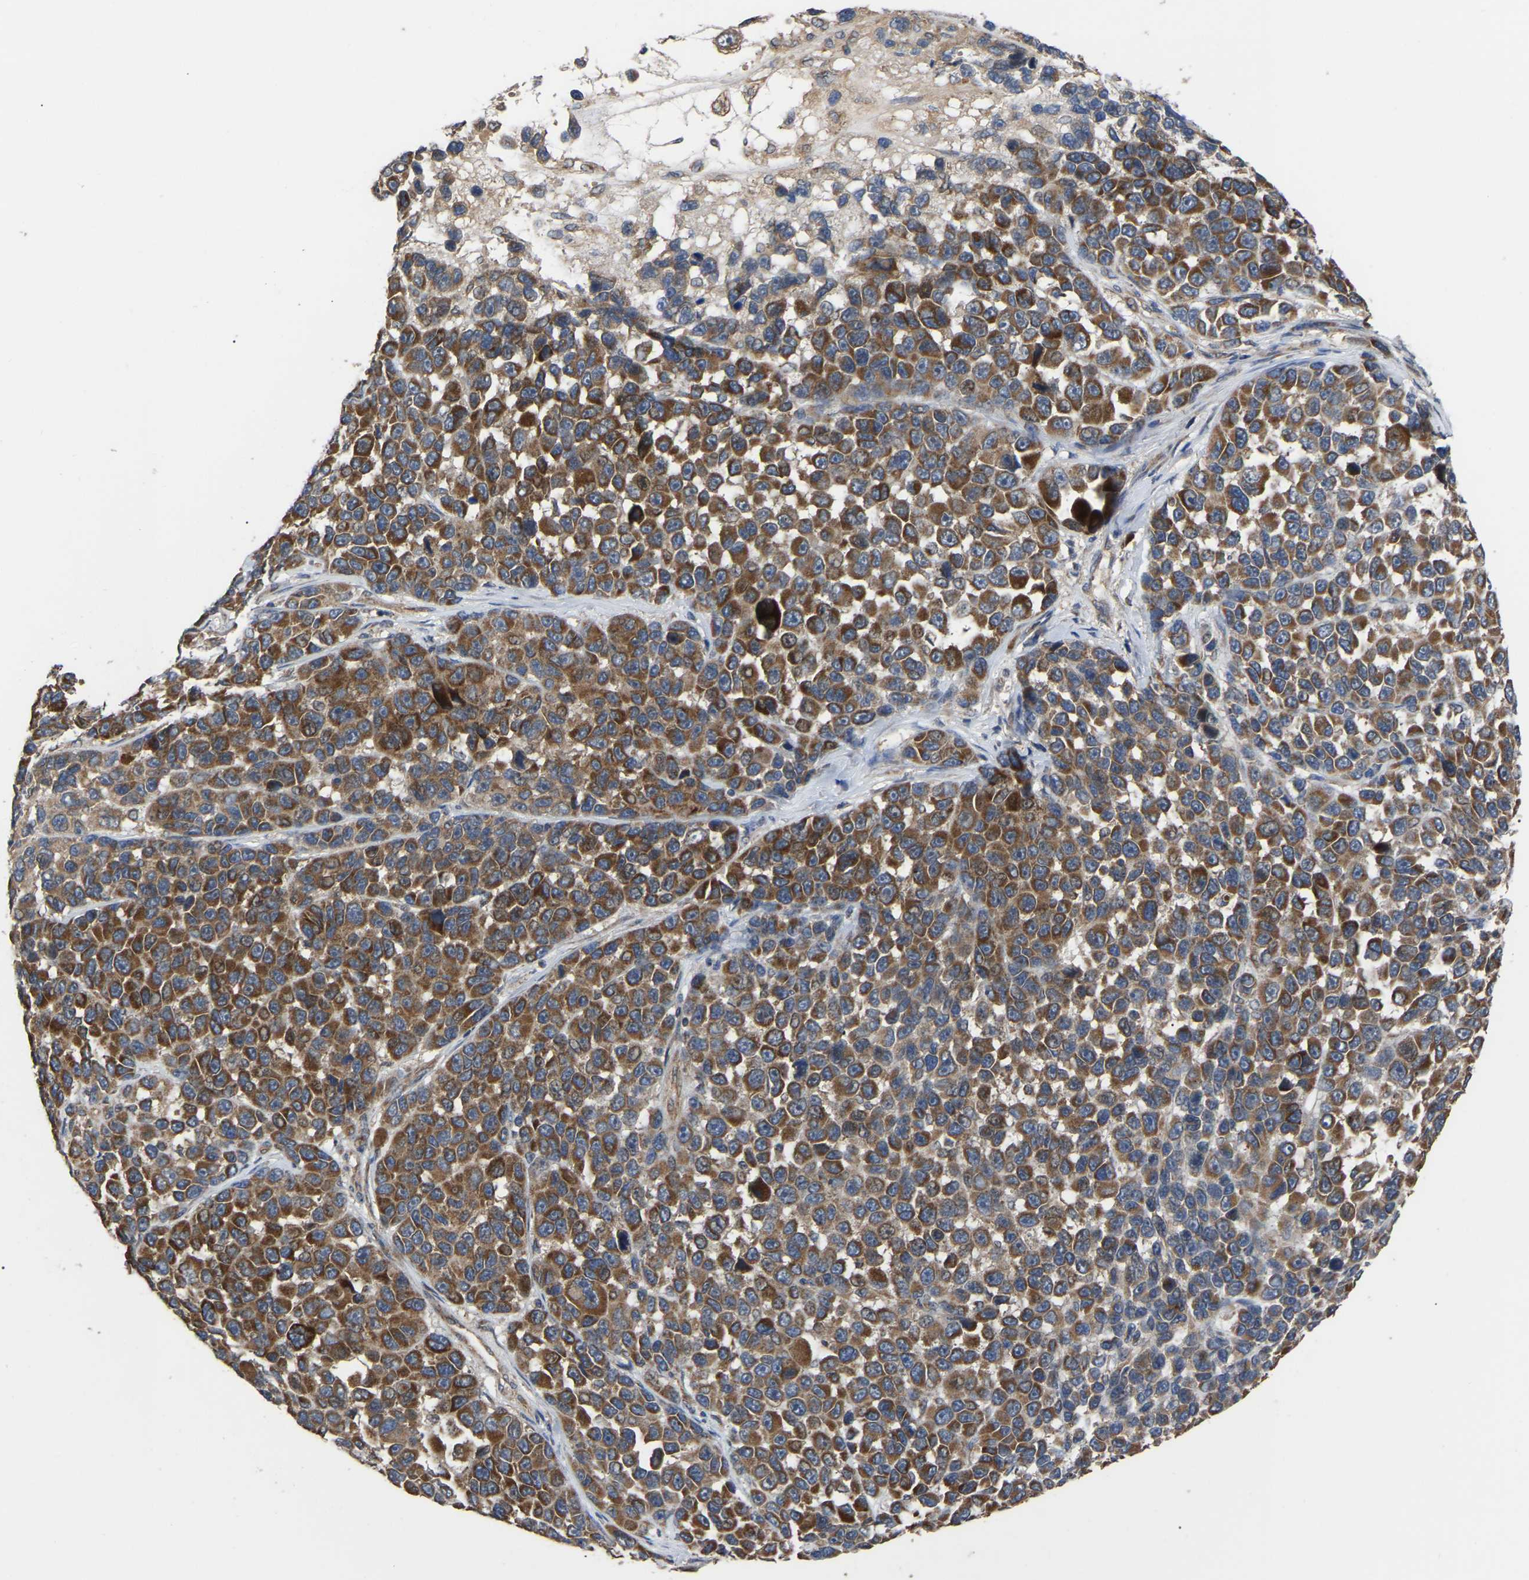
{"staining": {"intensity": "strong", "quantity": ">75%", "location": "cytoplasmic/membranous"}, "tissue": "melanoma", "cell_type": "Tumor cells", "image_type": "cancer", "snomed": [{"axis": "morphology", "description": "Malignant melanoma, NOS"}, {"axis": "topography", "description": "Skin"}], "caption": "DAB (3,3'-diaminobenzidine) immunohistochemical staining of malignant melanoma demonstrates strong cytoplasmic/membranous protein positivity in approximately >75% of tumor cells.", "gene": "GCC1", "patient": {"sex": "male", "age": 53}}